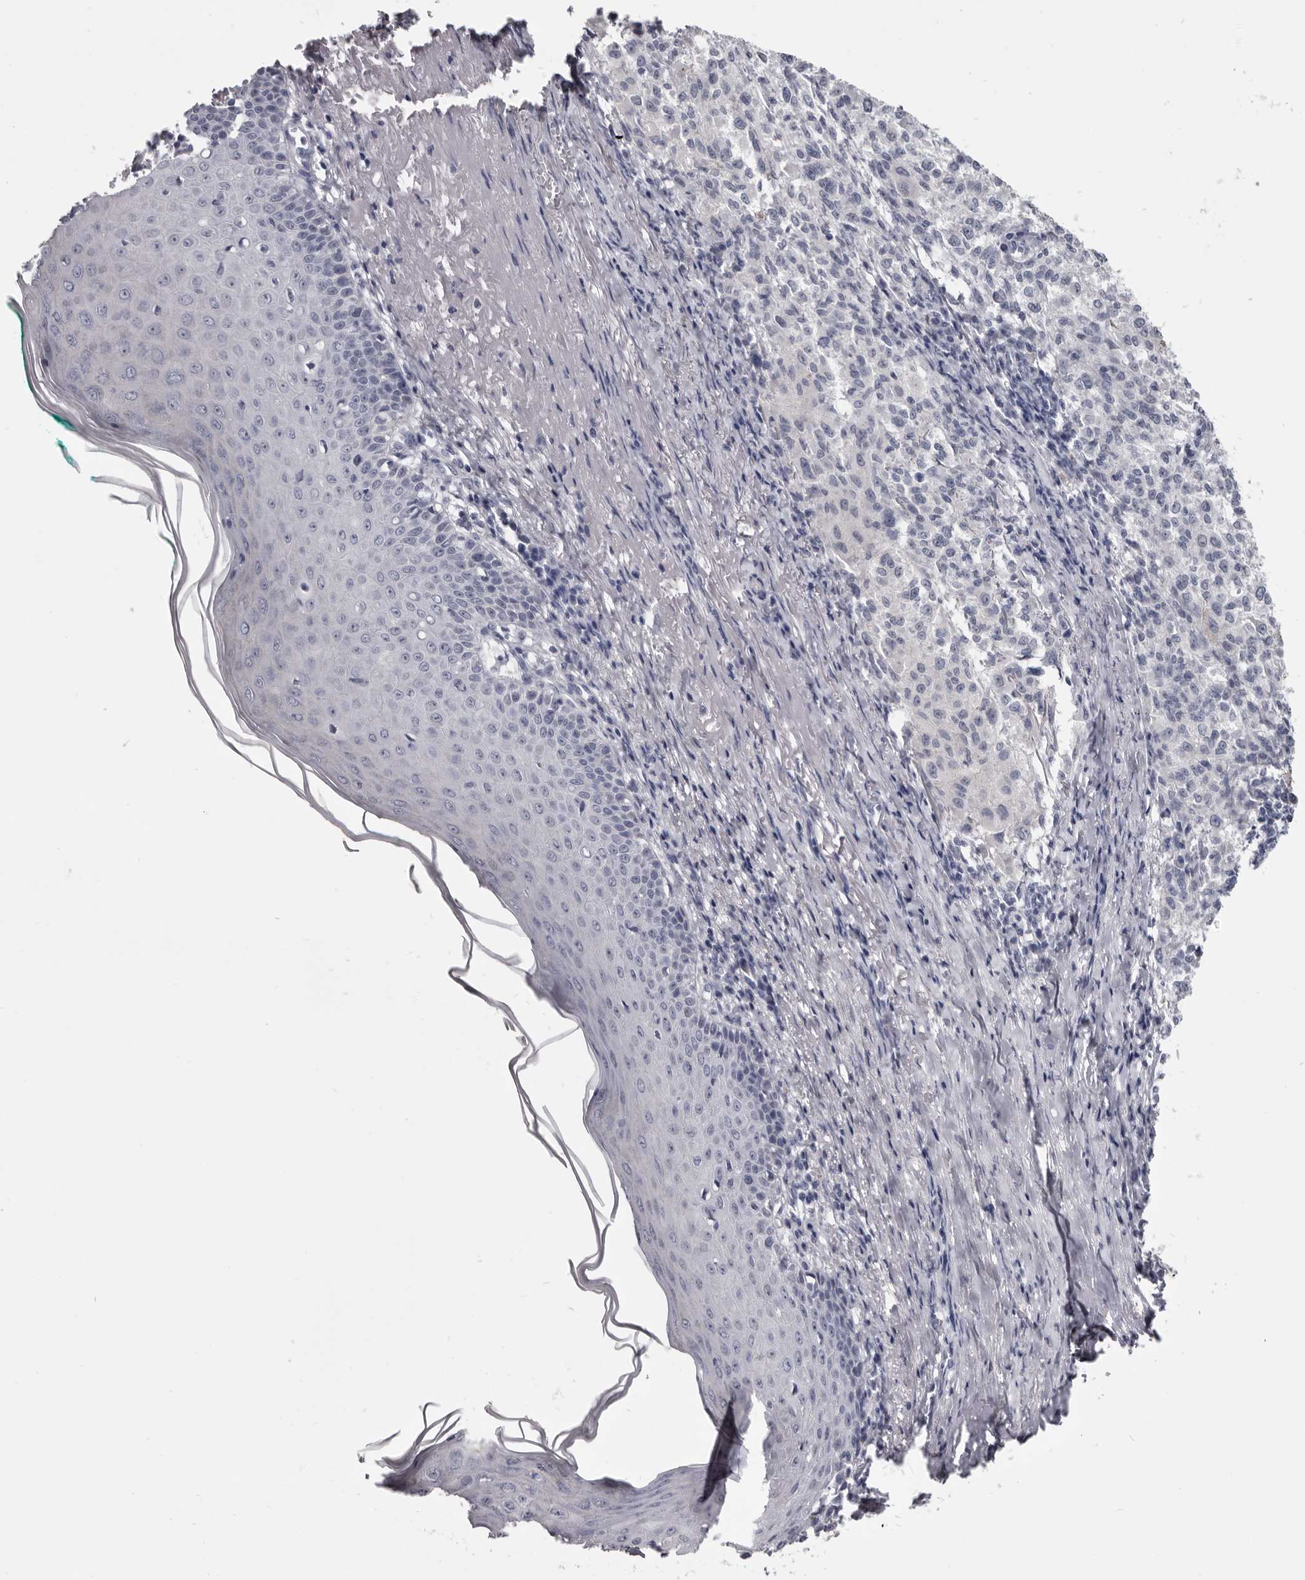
{"staining": {"intensity": "negative", "quantity": "none", "location": "none"}, "tissue": "melanoma", "cell_type": "Tumor cells", "image_type": "cancer", "snomed": [{"axis": "morphology", "description": "Necrosis, NOS"}, {"axis": "morphology", "description": "Malignant melanoma, NOS"}, {"axis": "topography", "description": "Skin"}], "caption": "Melanoma was stained to show a protein in brown. There is no significant positivity in tumor cells.", "gene": "CGN", "patient": {"sex": "female", "age": 87}}